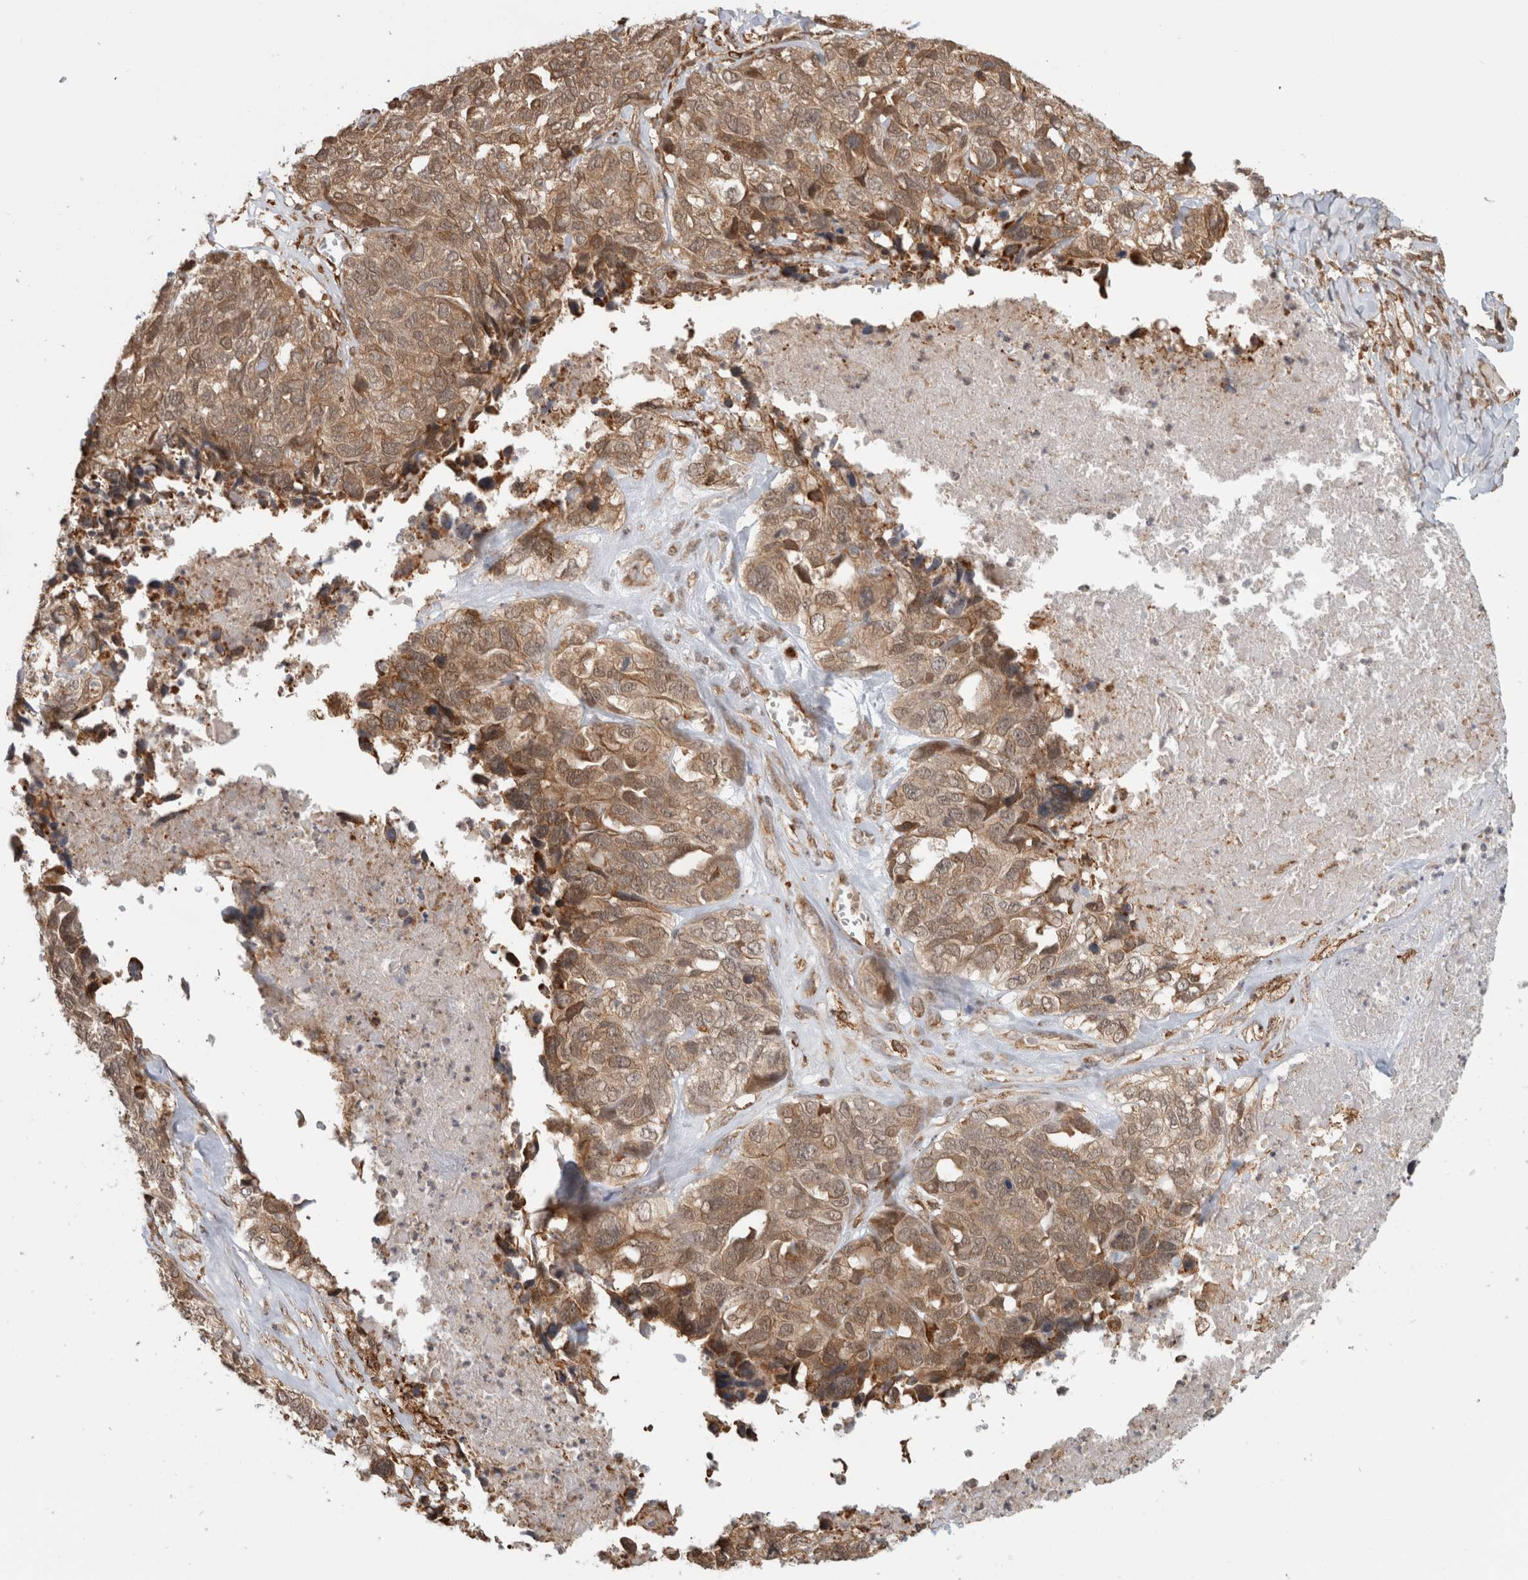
{"staining": {"intensity": "moderate", "quantity": ">75%", "location": "cytoplasmic/membranous,nuclear"}, "tissue": "ovarian cancer", "cell_type": "Tumor cells", "image_type": "cancer", "snomed": [{"axis": "morphology", "description": "Cystadenocarcinoma, serous, NOS"}, {"axis": "topography", "description": "Ovary"}], "caption": "Ovarian serous cystadenocarcinoma tissue shows moderate cytoplasmic/membranous and nuclear staining in about >75% of tumor cells", "gene": "MS4A7", "patient": {"sex": "female", "age": 79}}